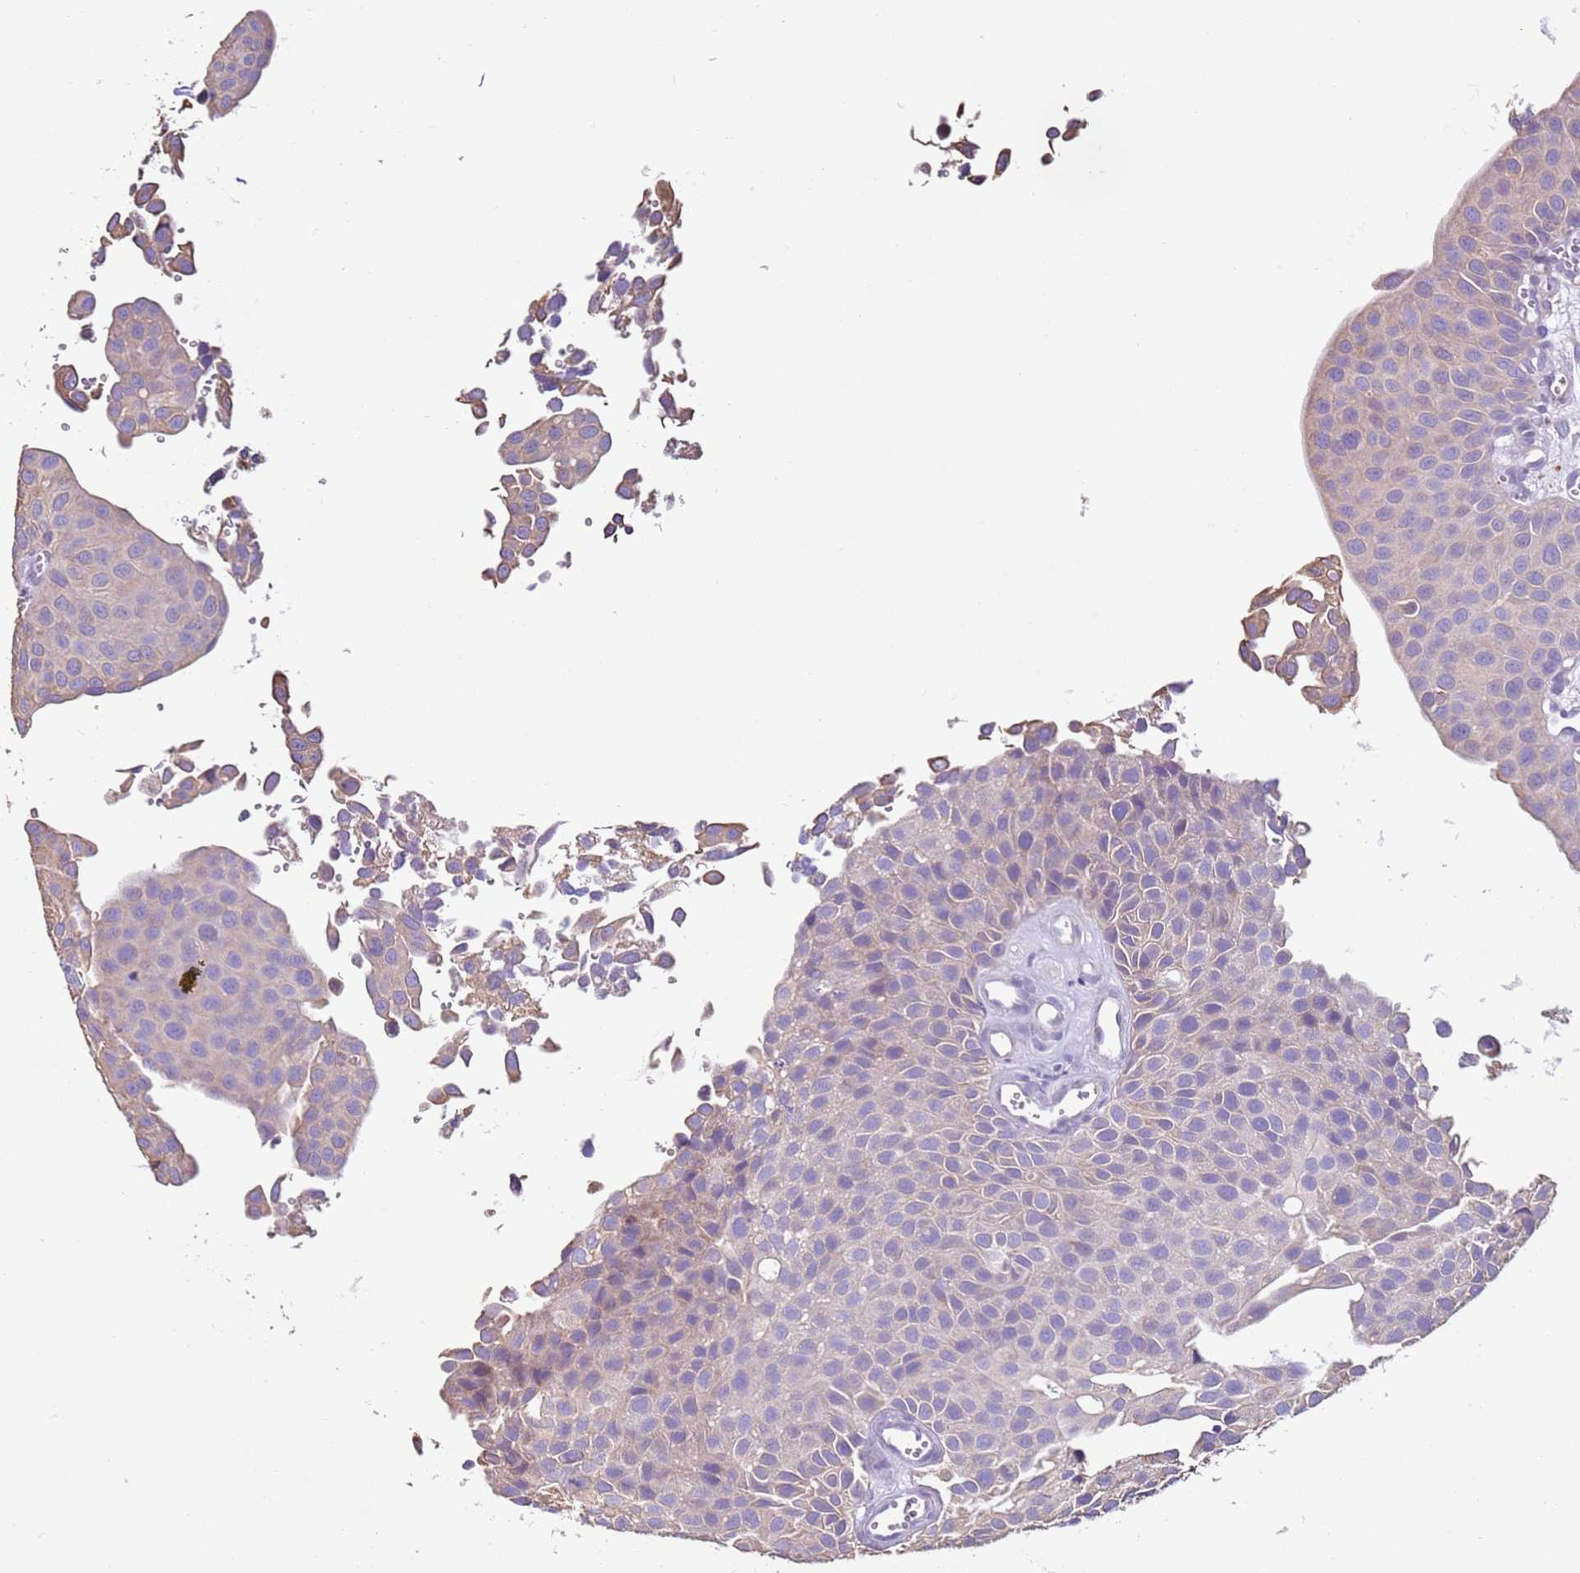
{"staining": {"intensity": "negative", "quantity": "none", "location": "none"}, "tissue": "urothelial cancer", "cell_type": "Tumor cells", "image_type": "cancer", "snomed": [{"axis": "morphology", "description": "Urothelial carcinoma, Low grade"}, {"axis": "topography", "description": "Urinary bladder"}], "caption": "Protein analysis of urothelial cancer reveals no significant positivity in tumor cells. (Brightfield microscopy of DAB immunohistochemistry (IHC) at high magnification).", "gene": "OAF", "patient": {"sex": "male", "age": 88}}